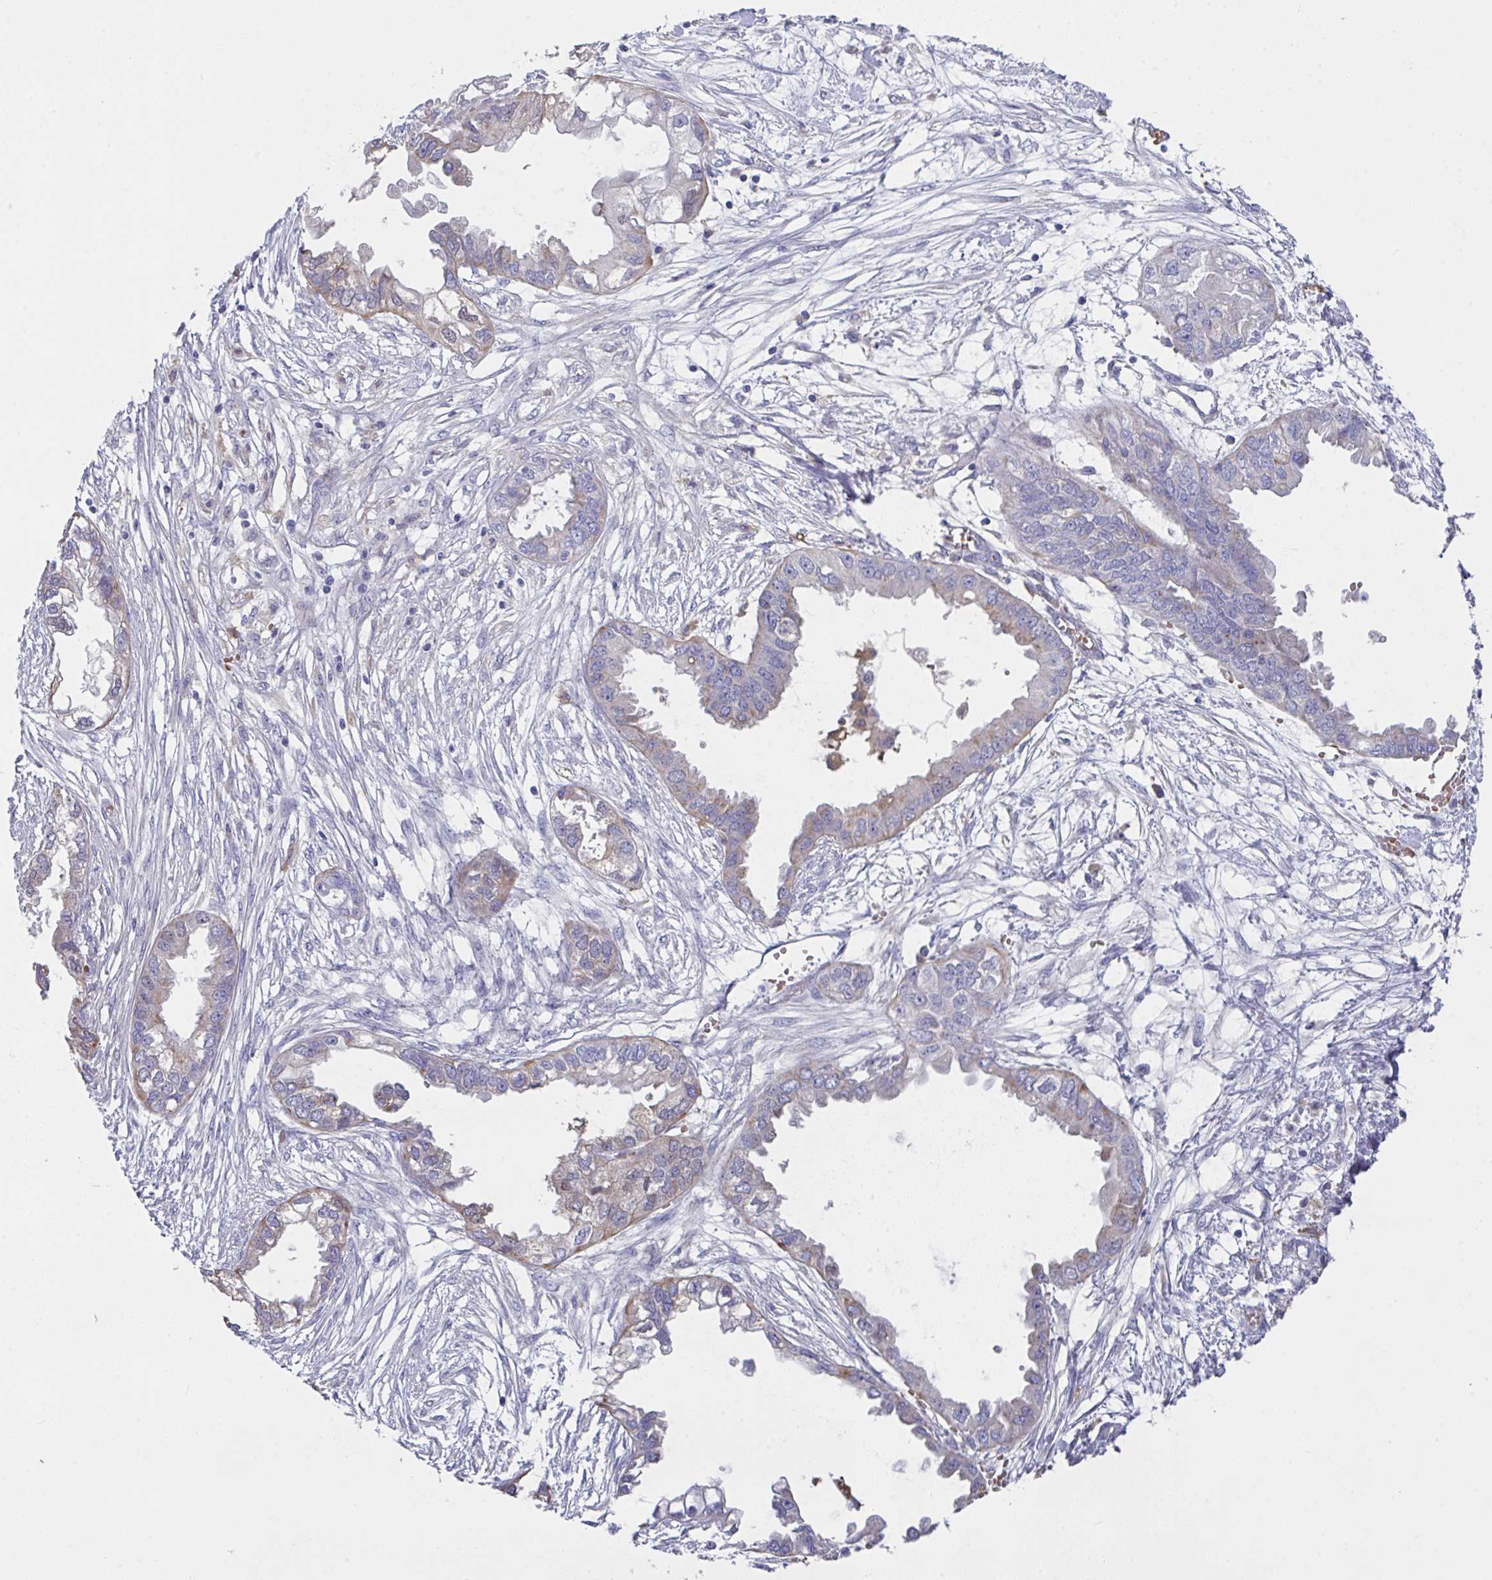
{"staining": {"intensity": "weak", "quantity": "<25%", "location": "cytoplasmic/membranous"}, "tissue": "endometrial cancer", "cell_type": "Tumor cells", "image_type": "cancer", "snomed": [{"axis": "morphology", "description": "Adenocarcinoma, NOS"}, {"axis": "morphology", "description": "Adenocarcinoma, metastatic, NOS"}, {"axis": "topography", "description": "Adipose tissue"}, {"axis": "topography", "description": "Endometrium"}], "caption": "Immunohistochemical staining of human endometrial cancer (metastatic adenocarcinoma) reveals no significant expression in tumor cells.", "gene": "TFAP2C", "patient": {"sex": "female", "age": 67}}